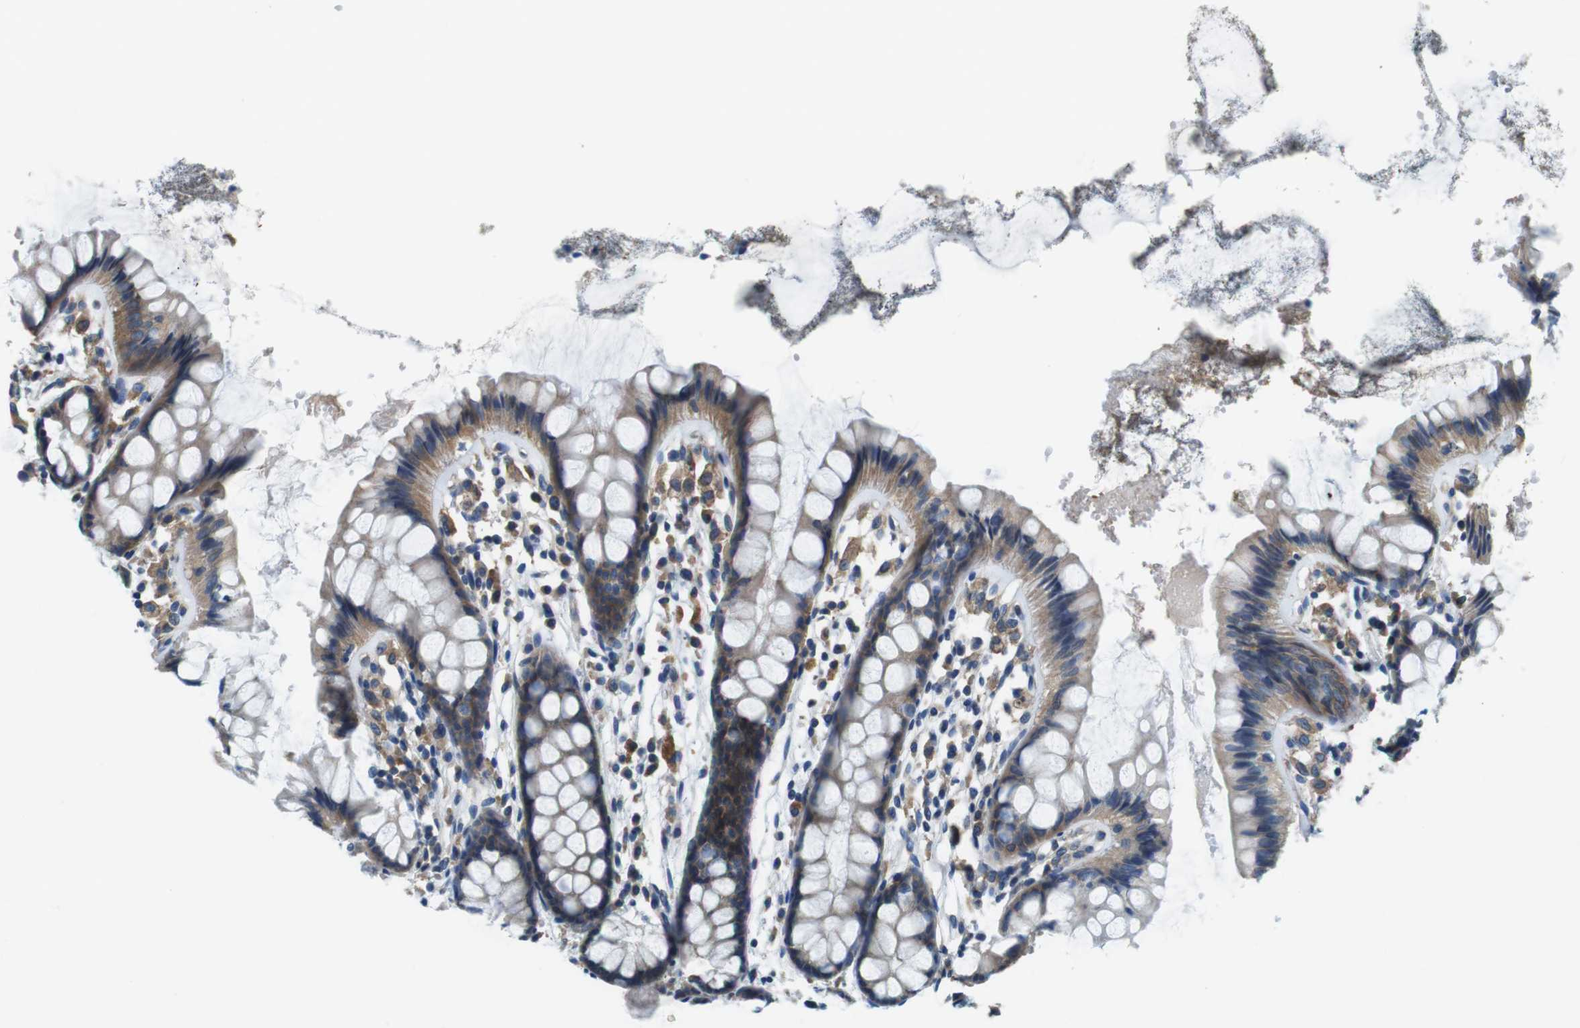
{"staining": {"intensity": "moderate", "quantity": ">75%", "location": "cytoplasmic/membranous"}, "tissue": "rectum", "cell_type": "Glandular cells", "image_type": "normal", "snomed": [{"axis": "morphology", "description": "Normal tissue, NOS"}, {"axis": "topography", "description": "Rectum"}], "caption": "Immunohistochemistry (IHC) (DAB) staining of benign rectum shows moderate cytoplasmic/membranous protein expression in approximately >75% of glandular cells. Using DAB (3,3'-diaminobenzidine) (brown) and hematoxylin (blue) stains, captured at high magnification using brightfield microscopy.", "gene": "DENND4C", "patient": {"sex": "female", "age": 66}}